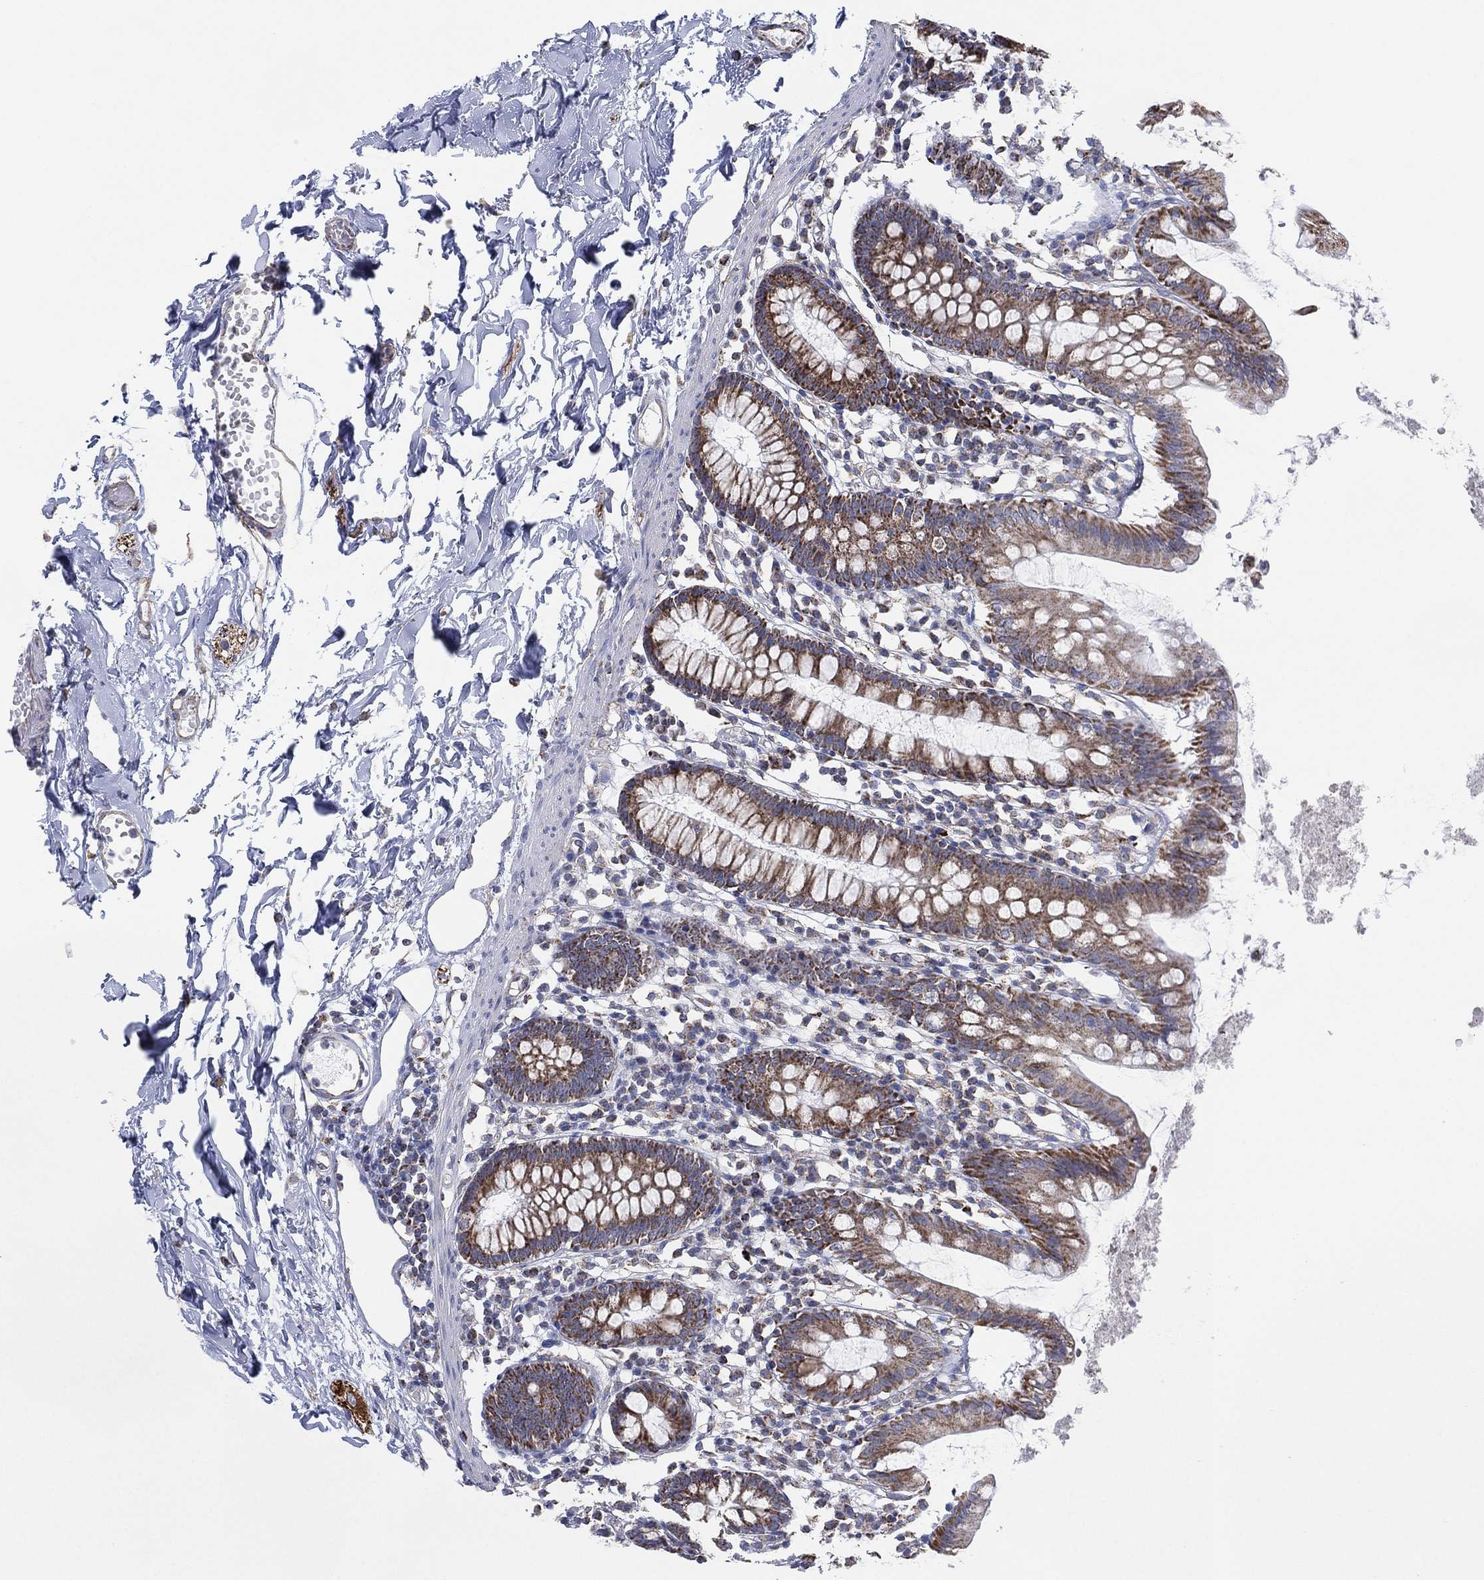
{"staining": {"intensity": "moderate", "quantity": "25%-75%", "location": "cytoplasmic/membranous"}, "tissue": "small intestine", "cell_type": "Glandular cells", "image_type": "normal", "snomed": [{"axis": "morphology", "description": "Normal tissue, NOS"}, {"axis": "topography", "description": "Small intestine"}], "caption": "IHC micrograph of benign human small intestine stained for a protein (brown), which exhibits medium levels of moderate cytoplasmic/membranous expression in about 25%-75% of glandular cells.", "gene": "INA", "patient": {"sex": "female", "age": 90}}